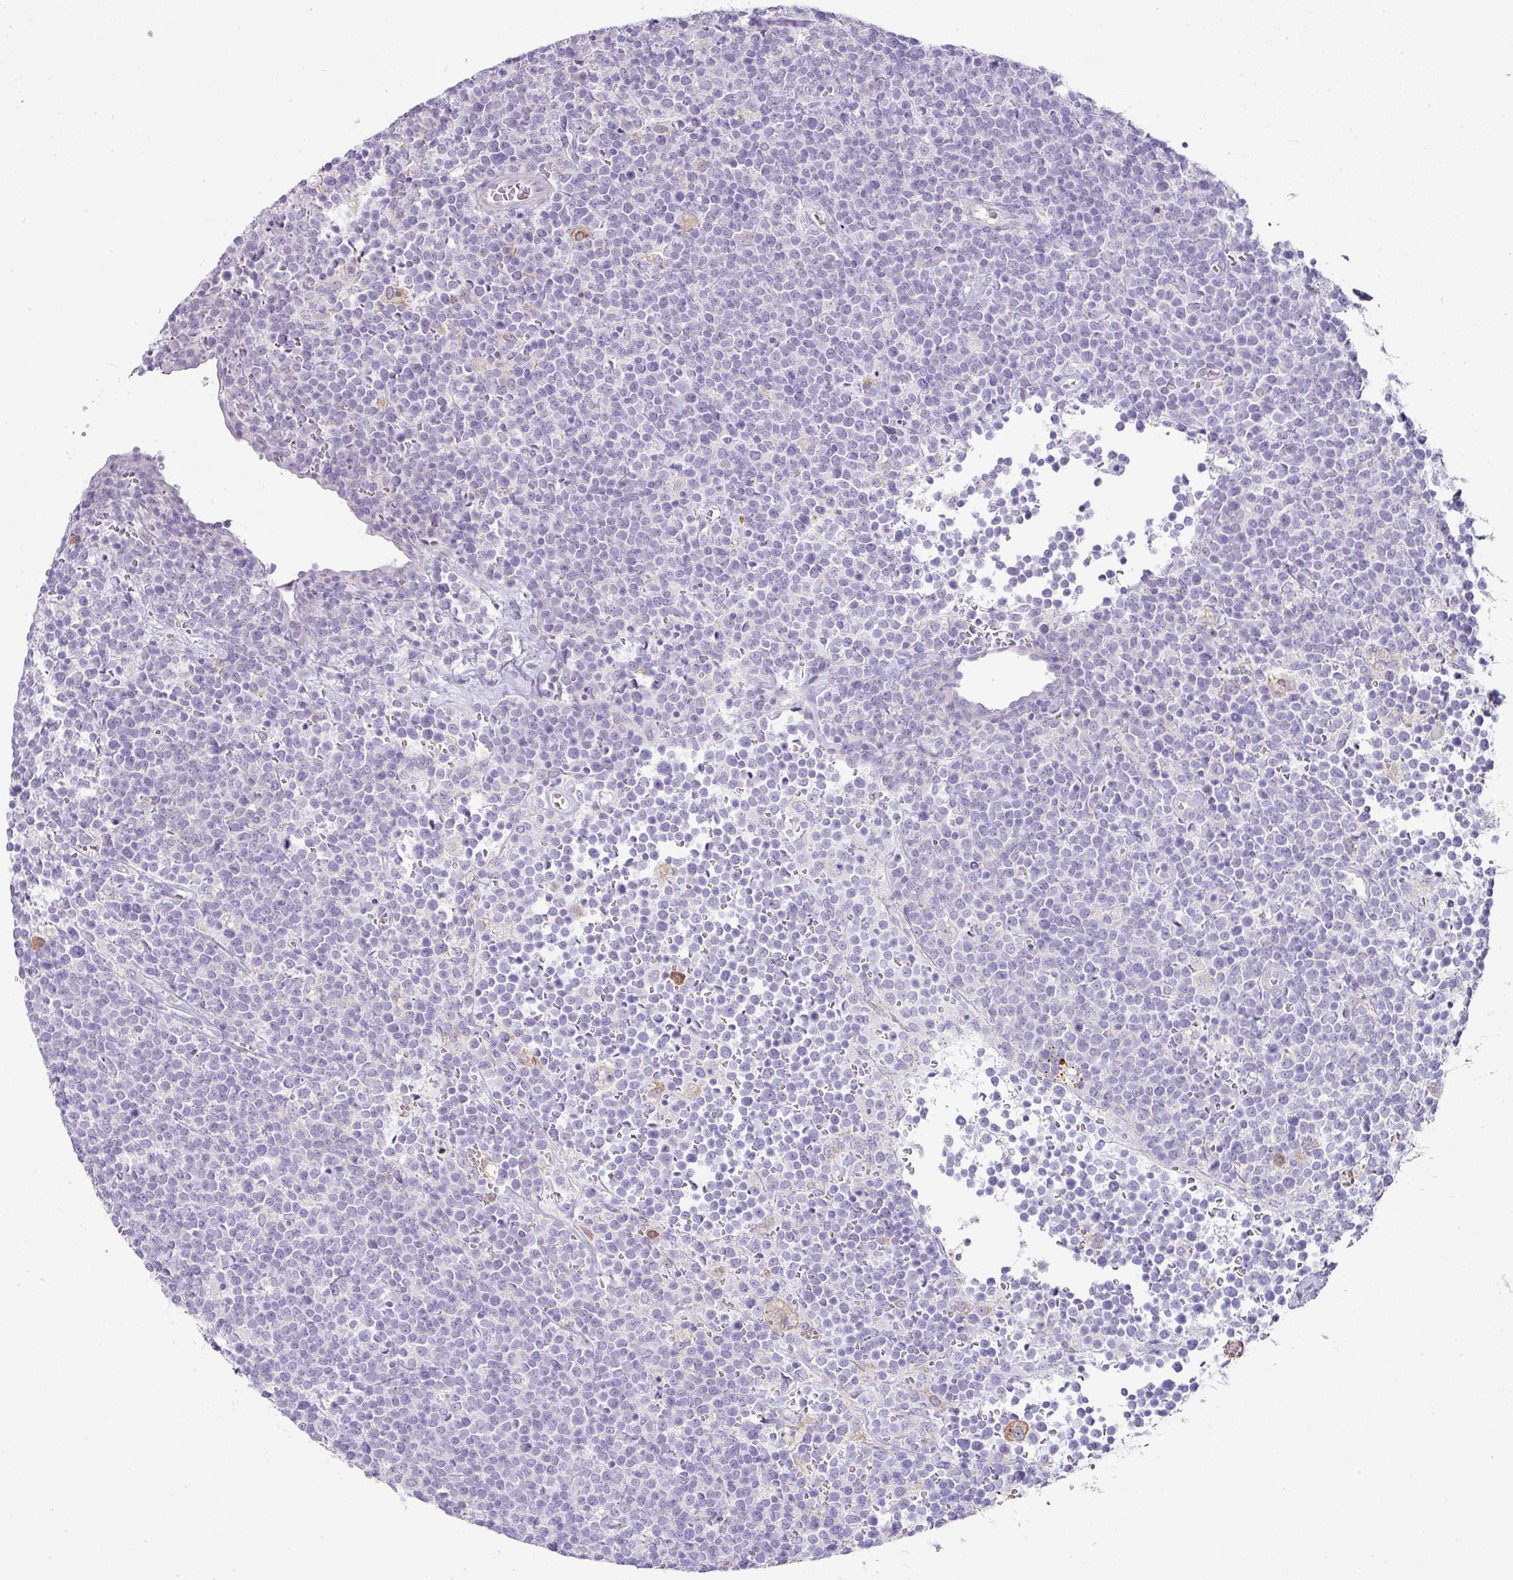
{"staining": {"intensity": "negative", "quantity": "none", "location": "none"}, "tissue": "lymphoma", "cell_type": "Tumor cells", "image_type": "cancer", "snomed": [{"axis": "morphology", "description": "Malignant lymphoma, non-Hodgkin's type, High grade"}, {"axis": "topography", "description": "Lymph node"}], "caption": "This is an immunohistochemistry (IHC) micrograph of human lymphoma. There is no staining in tumor cells.", "gene": "OR52N1", "patient": {"sex": "male", "age": 61}}